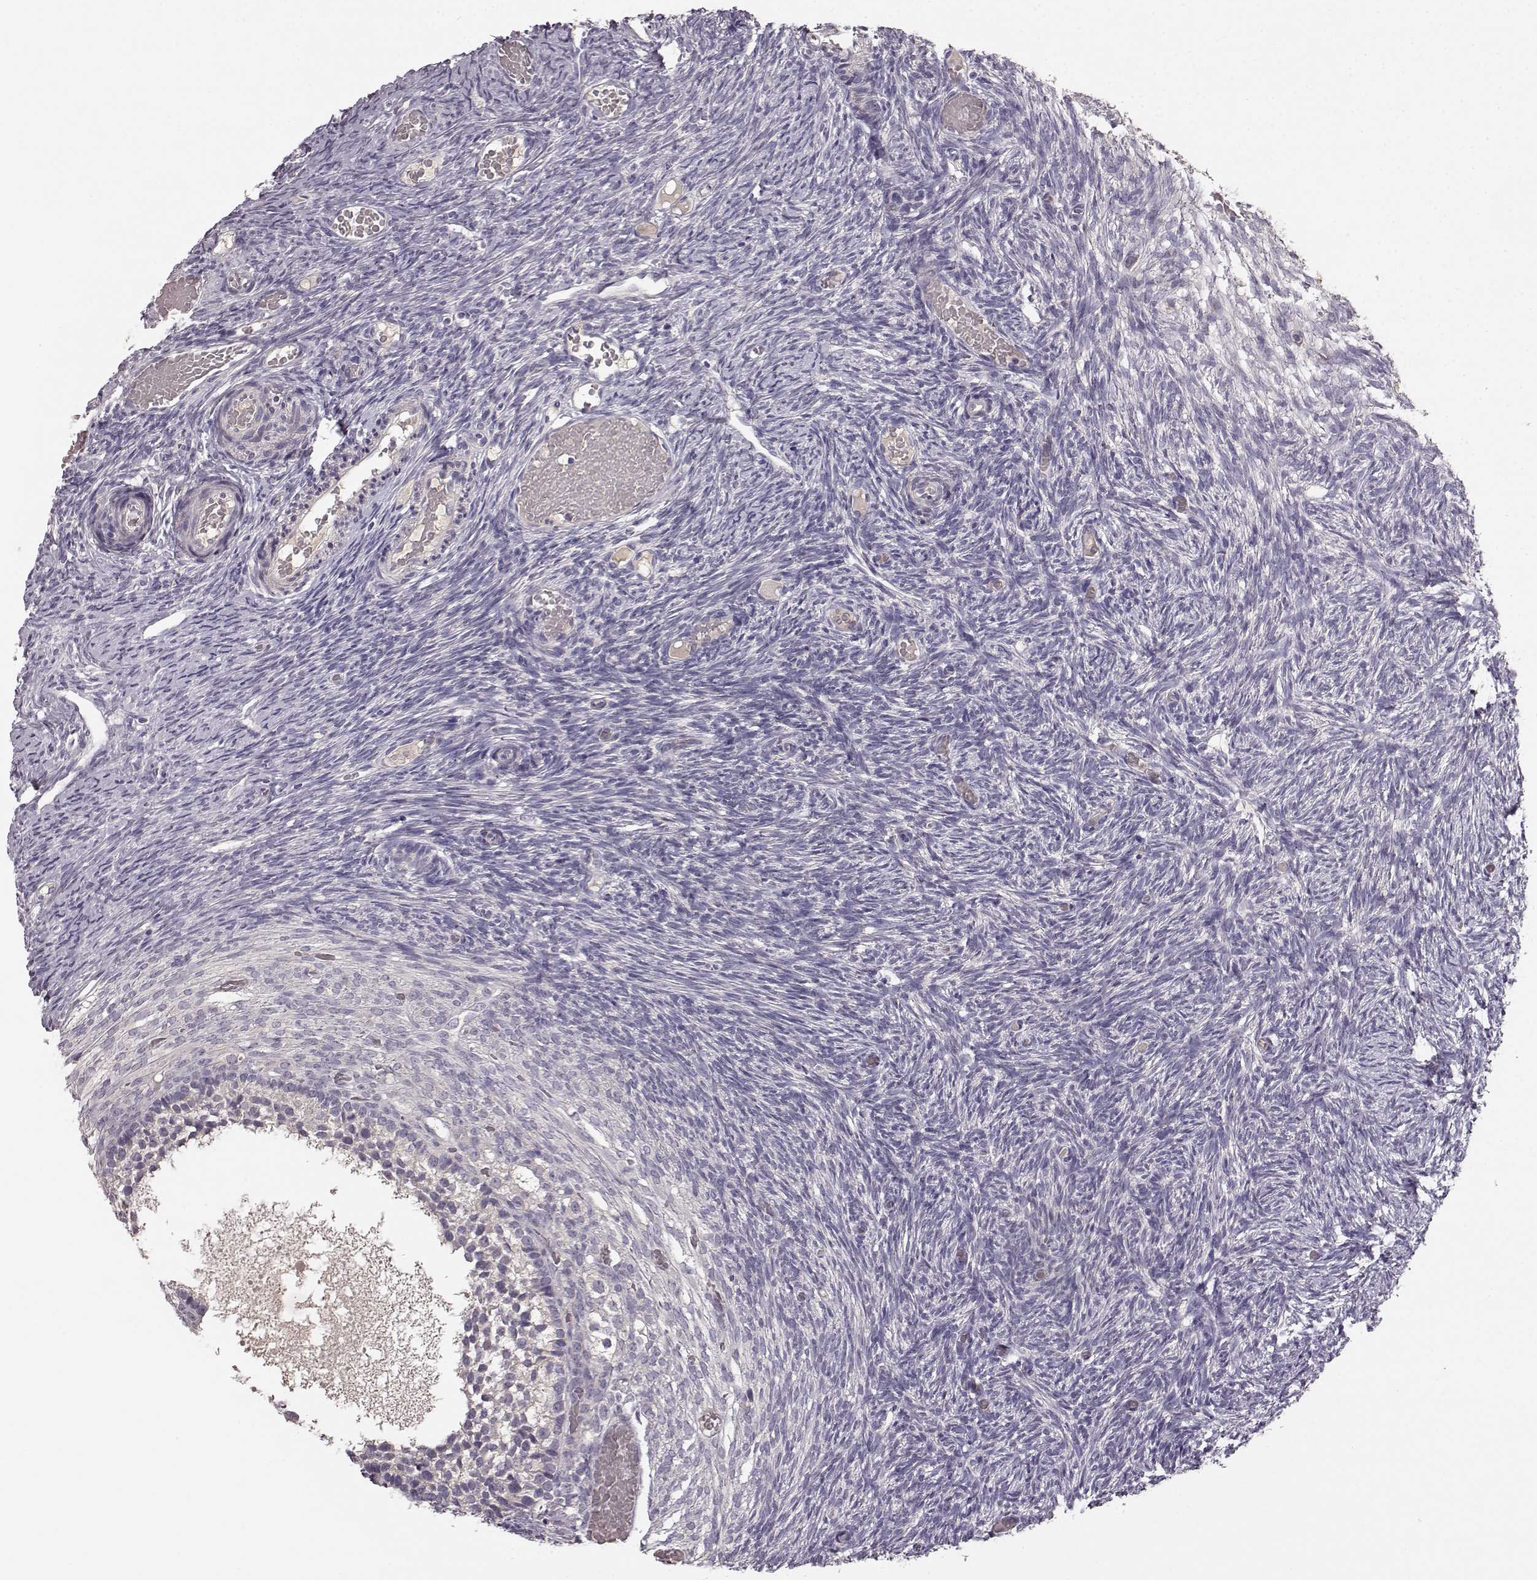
{"staining": {"intensity": "negative", "quantity": "none", "location": "none"}, "tissue": "ovary", "cell_type": "Follicle cells", "image_type": "normal", "snomed": [{"axis": "morphology", "description": "Normal tissue, NOS"}, {"axis": "topography", "description": "Ovary"}], "caption": "Immunohistochemistry (IHC) histopathology image of benign ovary stained for a protein (brown), which demonstrates no expression in follicle cells.", "gene": "BFSP2", "patient": {"sex": "female", "age": 39}}